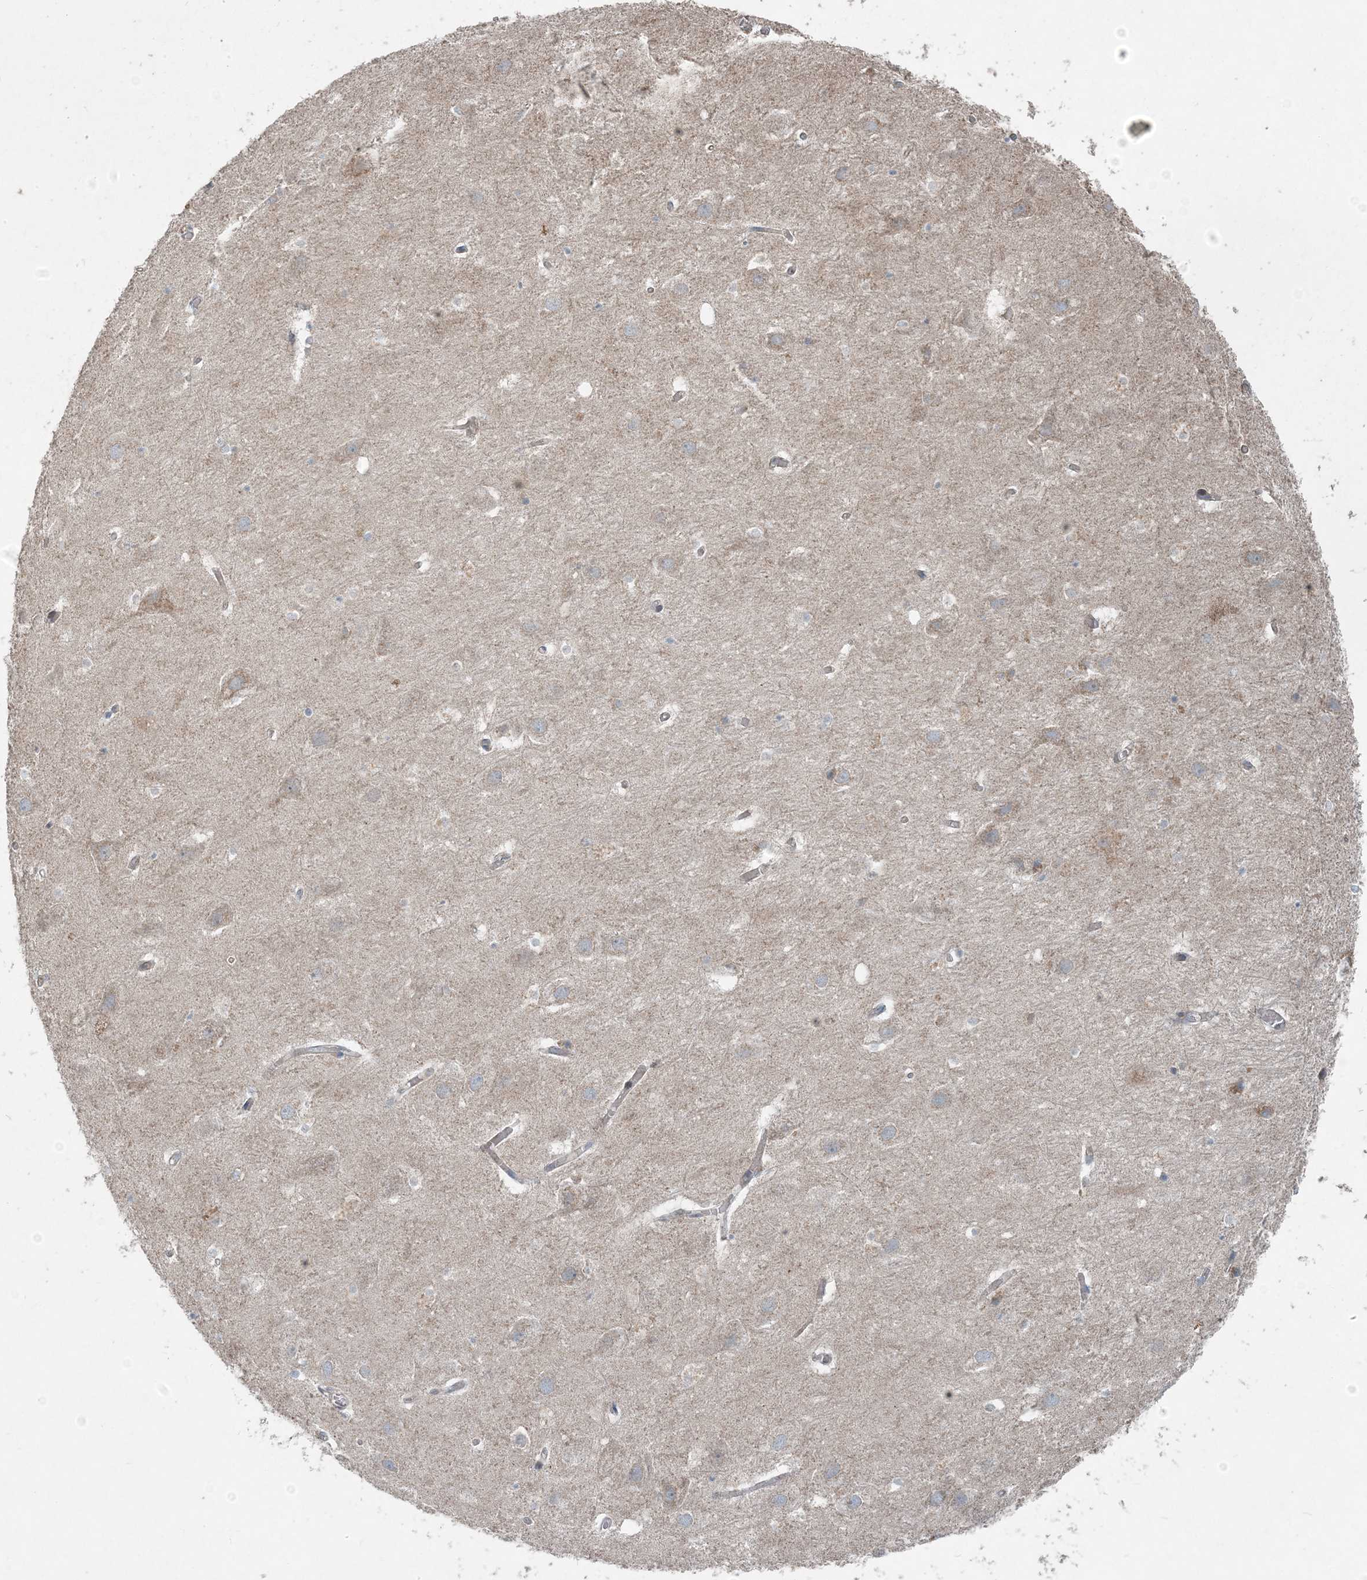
{"staining": {"intensity": "weak", "quantity": "25%-75%", "location": "cytoplasmic/membranous"}, "tissue": "hippocampus", "cell_type": "Glial cells", "image_type": "normal", "snomed": [{"axis": "morphology", "description": "Normal tissue, NOS"}, {"axis": "topography", "description": "Hippocampus"}], "caption": "The photomicrograph exhibits immunohistochemical staining of benign hippocampus. There is weak cytoplasmic/membranous expression is identified in about 25%-75% of glial cells.", "gene": "INTU", "patient": {"sex": "female", "age": 52}}